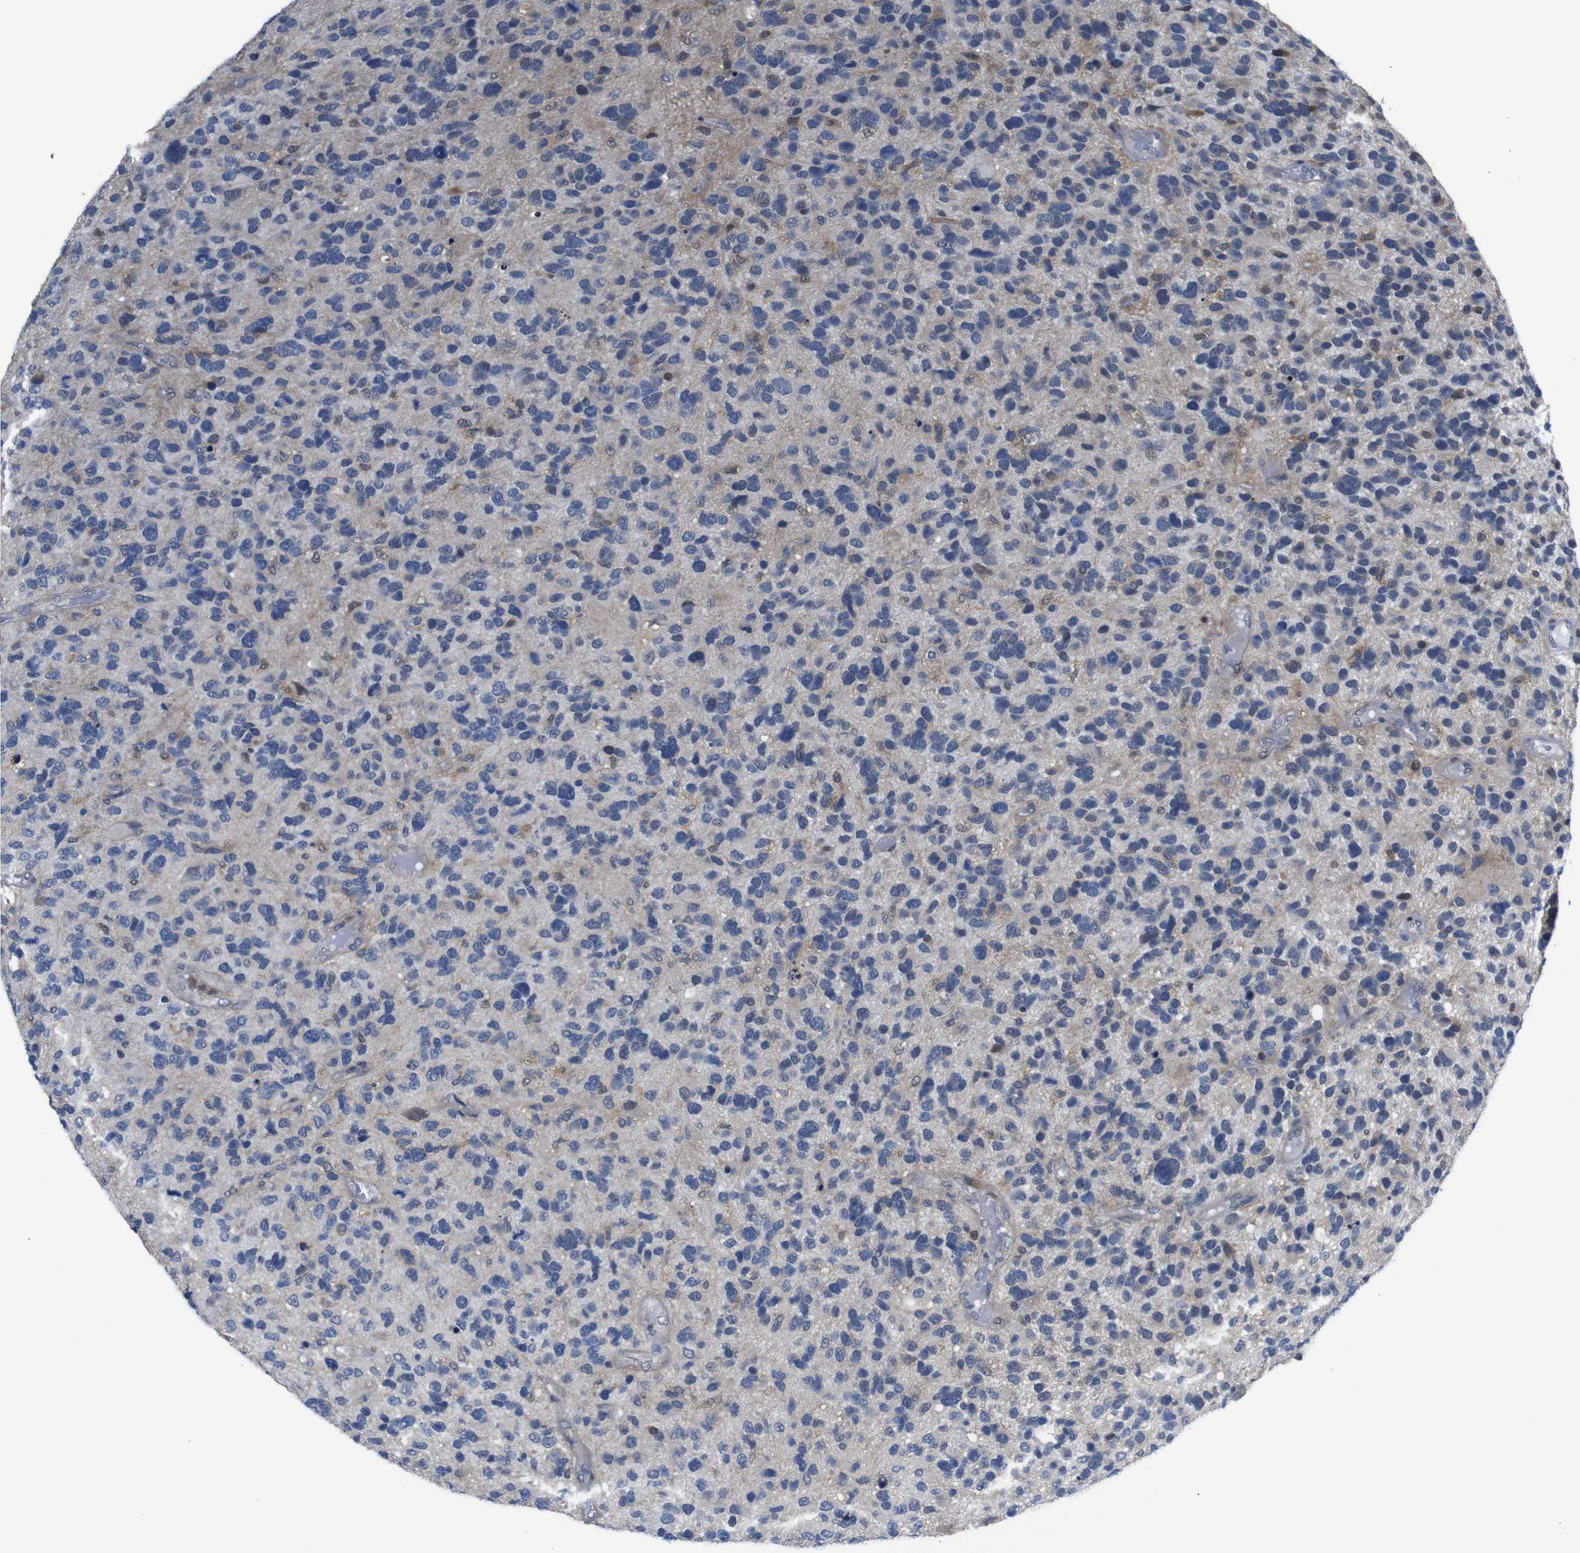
{"staining": {"intensity": "weak", "quantity": "<25%", "location": "cytoplasmic/membranous"}, "tissue": "glioma", "cell_type": "Tumor cells", "image_type": "cancer", "snomed": [{"axis": "morphology", "description": "Glioma, malignant, High grade"}, {"axis": "topography", "description": "Brain"}], "caption": "This is an IHC photomicrograph of malignant high-grade glioma. There is no positivity in tumor cells.", "gene": "BRWD3", "patient": {"sex": "female", "age": 58}}